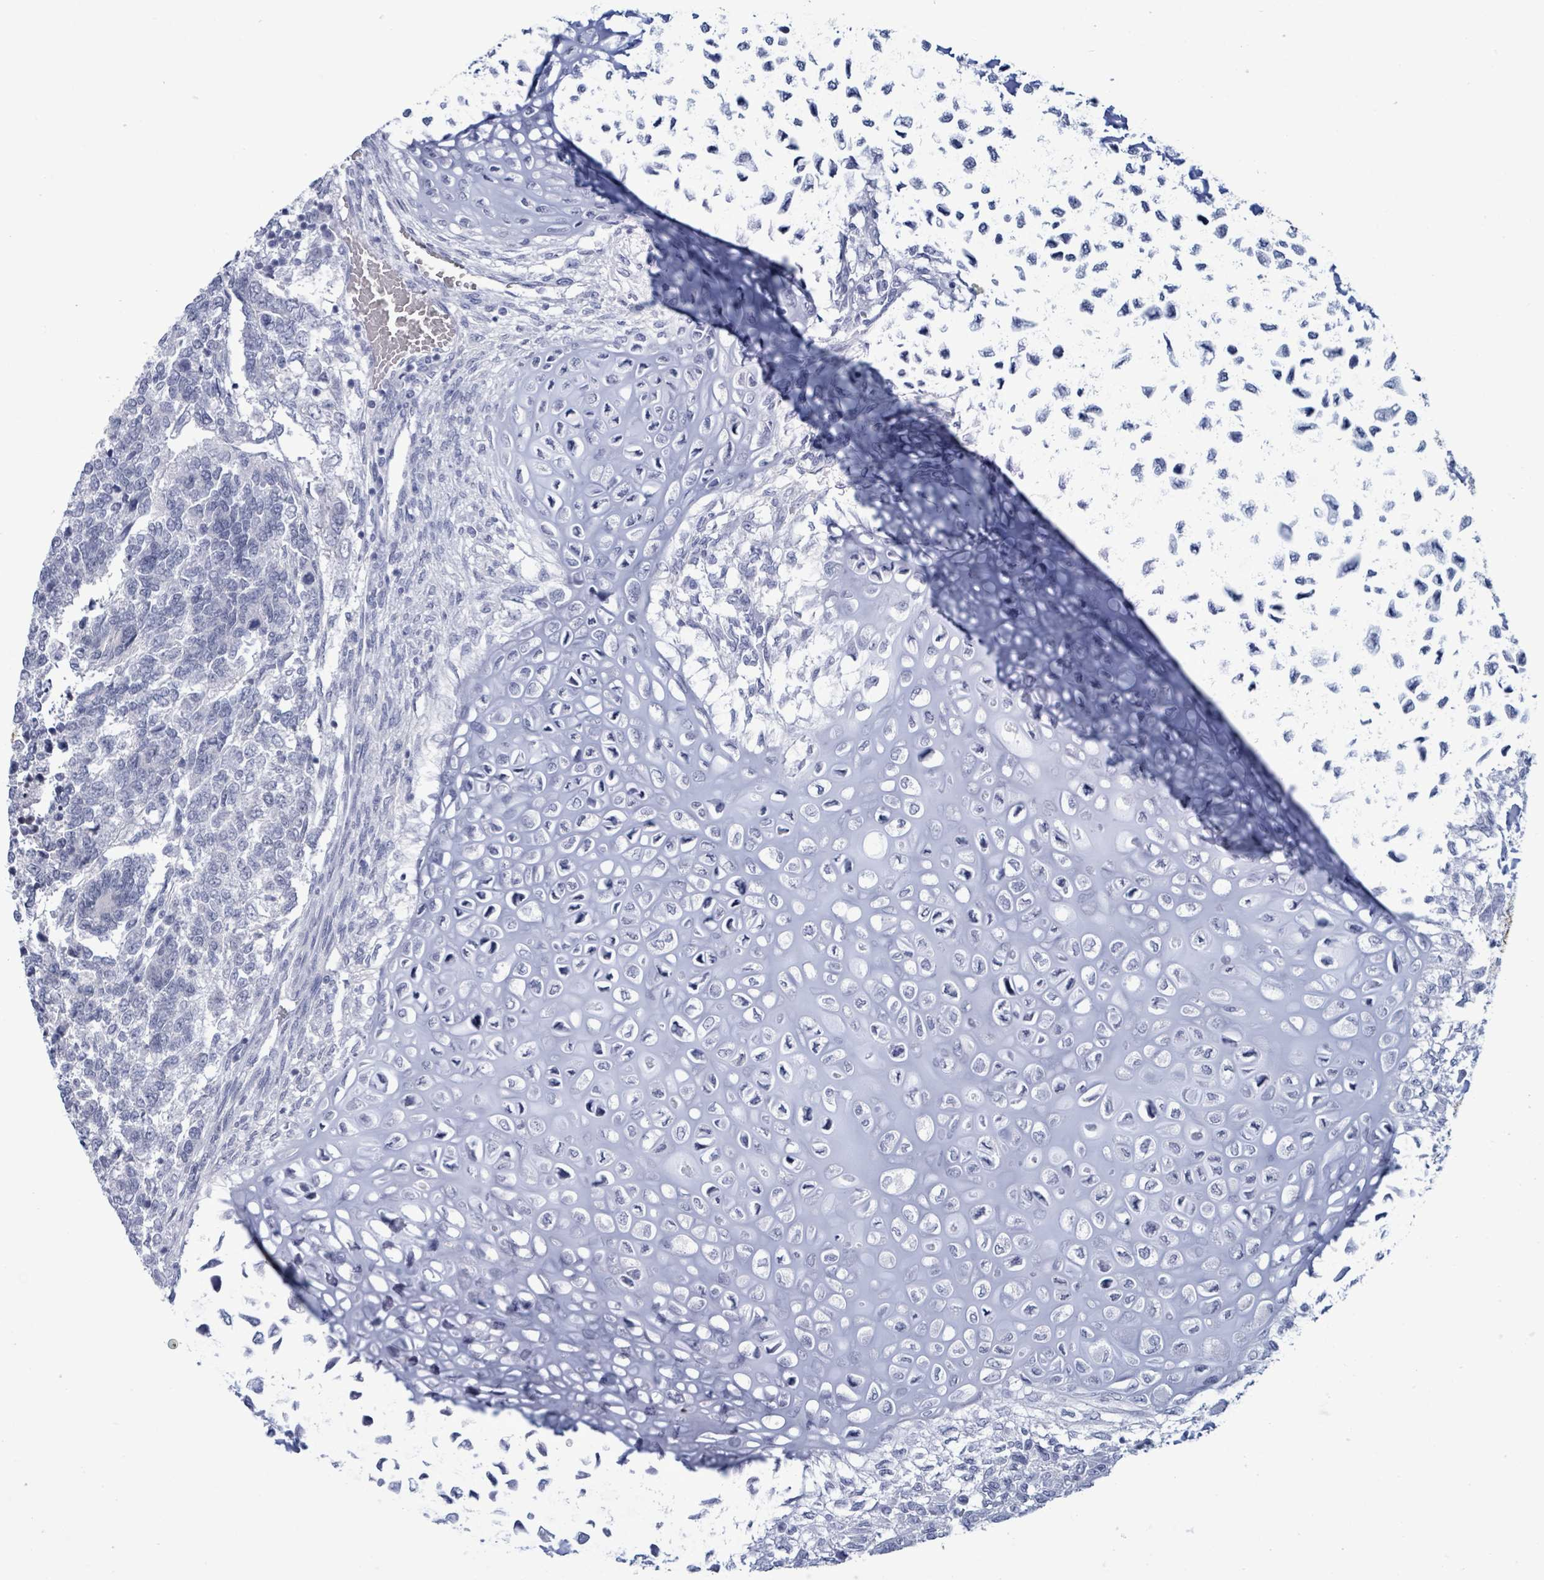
{"staining": {"intensity": "negative", "quantity": "none", "location": "none"}, "tissue": "testis cancer", "cell_type": "Tumor cells", "image_type": "cancer", "snomed": [{"axis": "morphology", "description": "Carcinoma, Embryonal, NOS"}, {"axis": "topography", "description": "Testis"}], "caption": "High magnification brightfield microscopy of testis cancer stained with DAB (3,3'-diaminobenzidine) (brown) and counterstained with hematoxylin (blue): tumor cells show no significant staining. The staining is performed using DAB (3,3'-diaminobenzidine) brown chromogen with nuclei counter-stained in using hematoxylin.", "gene": "ZNF771", "patient": {"sex": "male", "age": 23}}